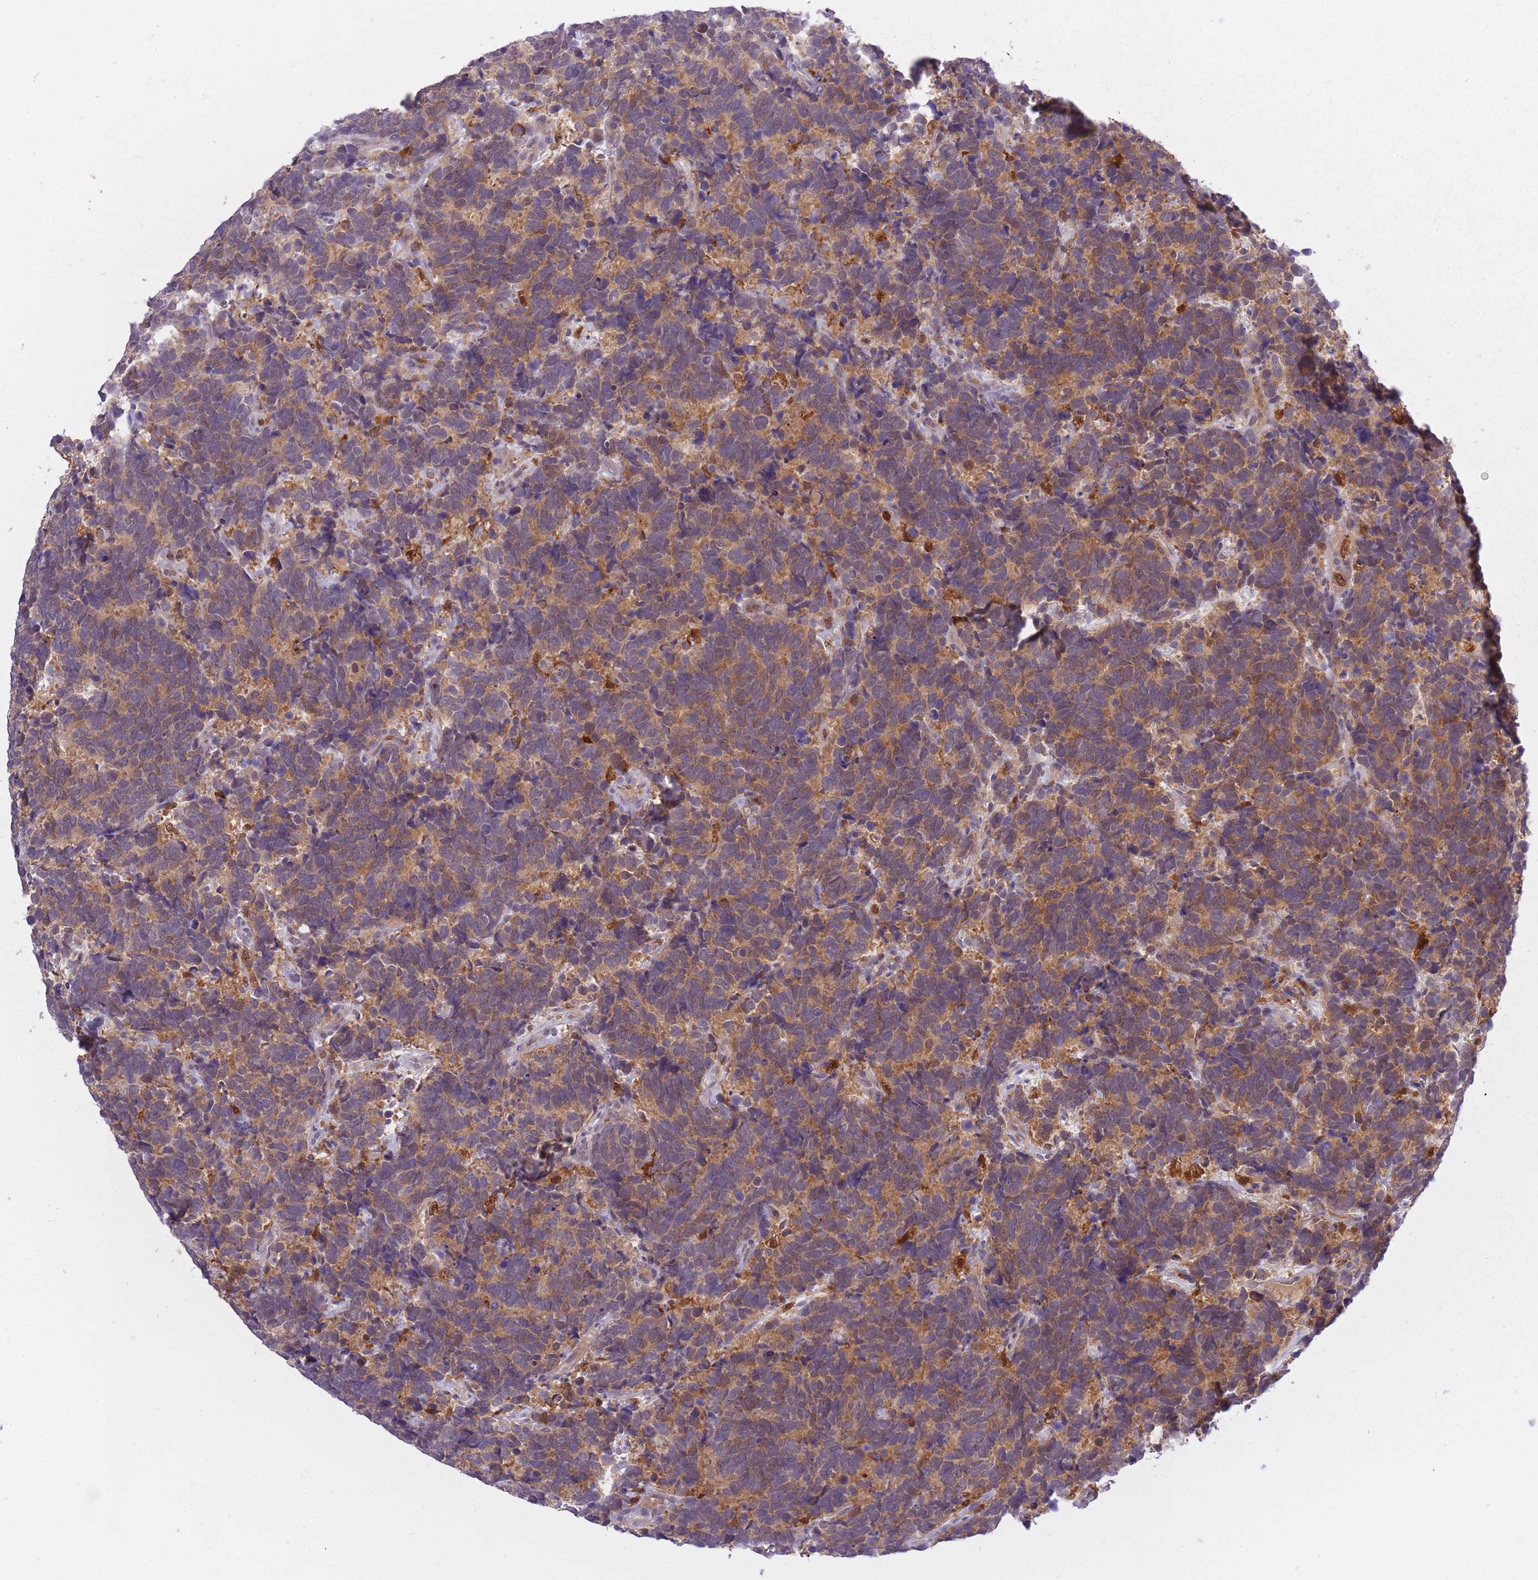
{"staining": {"intensity": "moderate", "quantity": ">75%", "location": "cytoplasmic/membranous"}, "tissue": "carcinoid", "cell_type": "Tumor cells", "image_type": "cancer", "snomed": [{"axis": "morphology", "description": "Carcinoma, NOS"}, {"axis": "morphology", "description": "Carcinoid, malignant, NOS"}, {"axis": "topography", "description": "Urinary bladder"}], "caption": "Tumor cells reveal medium levels of moderate cytoplasmic/membranous positivity in about >75% of cells in human carcinoid. Using DAB (3,3'-diaminobenzidine) (brown) and hematoxylin (blue) stains, captured at high magnification using brightfield microscopy.", "gene": "CXorf38", "patient": {"sex": "male", "age": 57}}